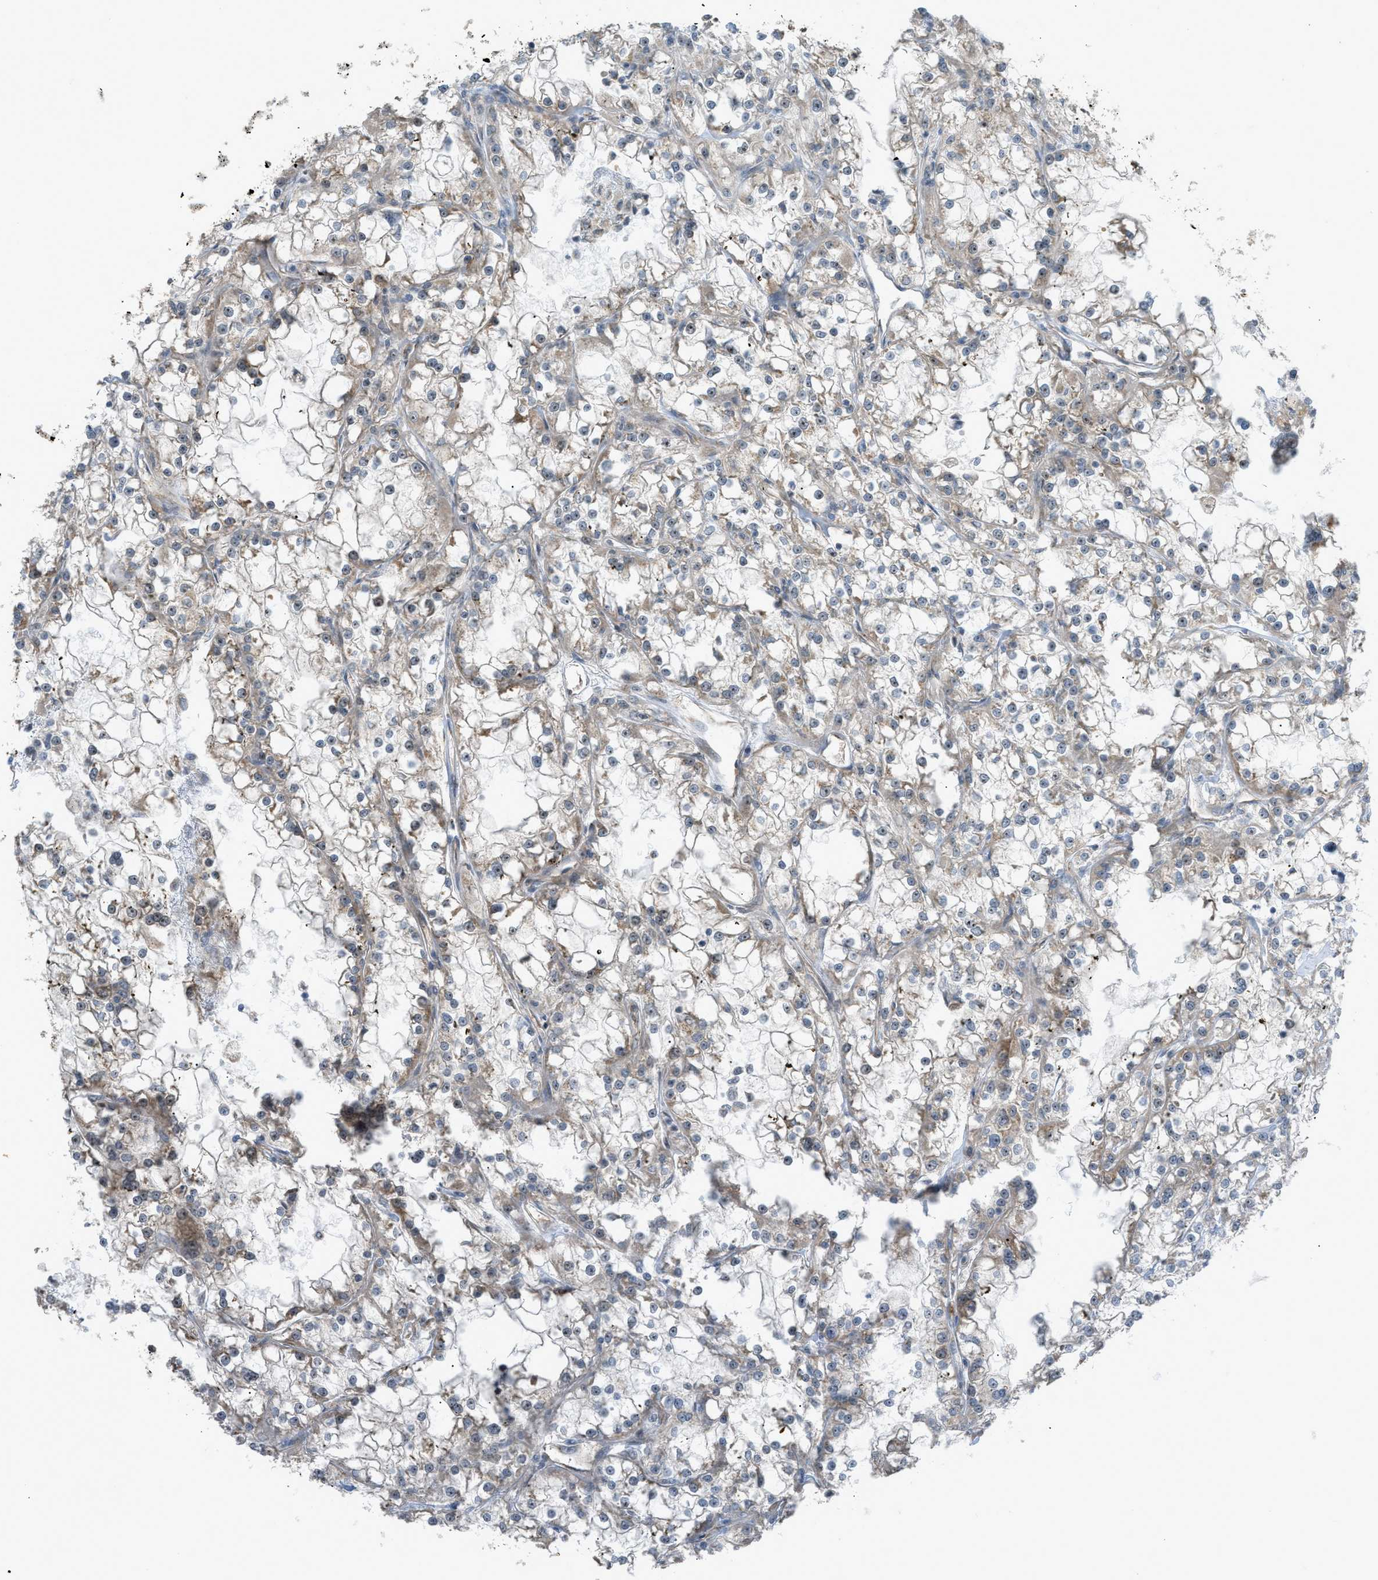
{"staining": {"intensity": "weak", "quantity": "25%-75%", "location": "cytoplasmic/membranous"}, "tissue": "renal cancer", "cell_type": "Tumor cells", "image_type": "cancer", "snomed": [{"axis": "morphology", "description": "Adenocarcinoma, NOS"}, {"axis": "topography", "description": "Kidney"}], "caption": "Brown immunohistochemical staining in human renal adenocarcinoma demonstrates weak cytoplasmic/membranous positivity in approximately 25%-75% of tumor cells. The protein is stained brown, and the nuclei are stained in blue (DAB IHC with brightfield microscopy, high magnification).", "gene": "CCDC186", "patient": {"sex": "female", "age": 52}}